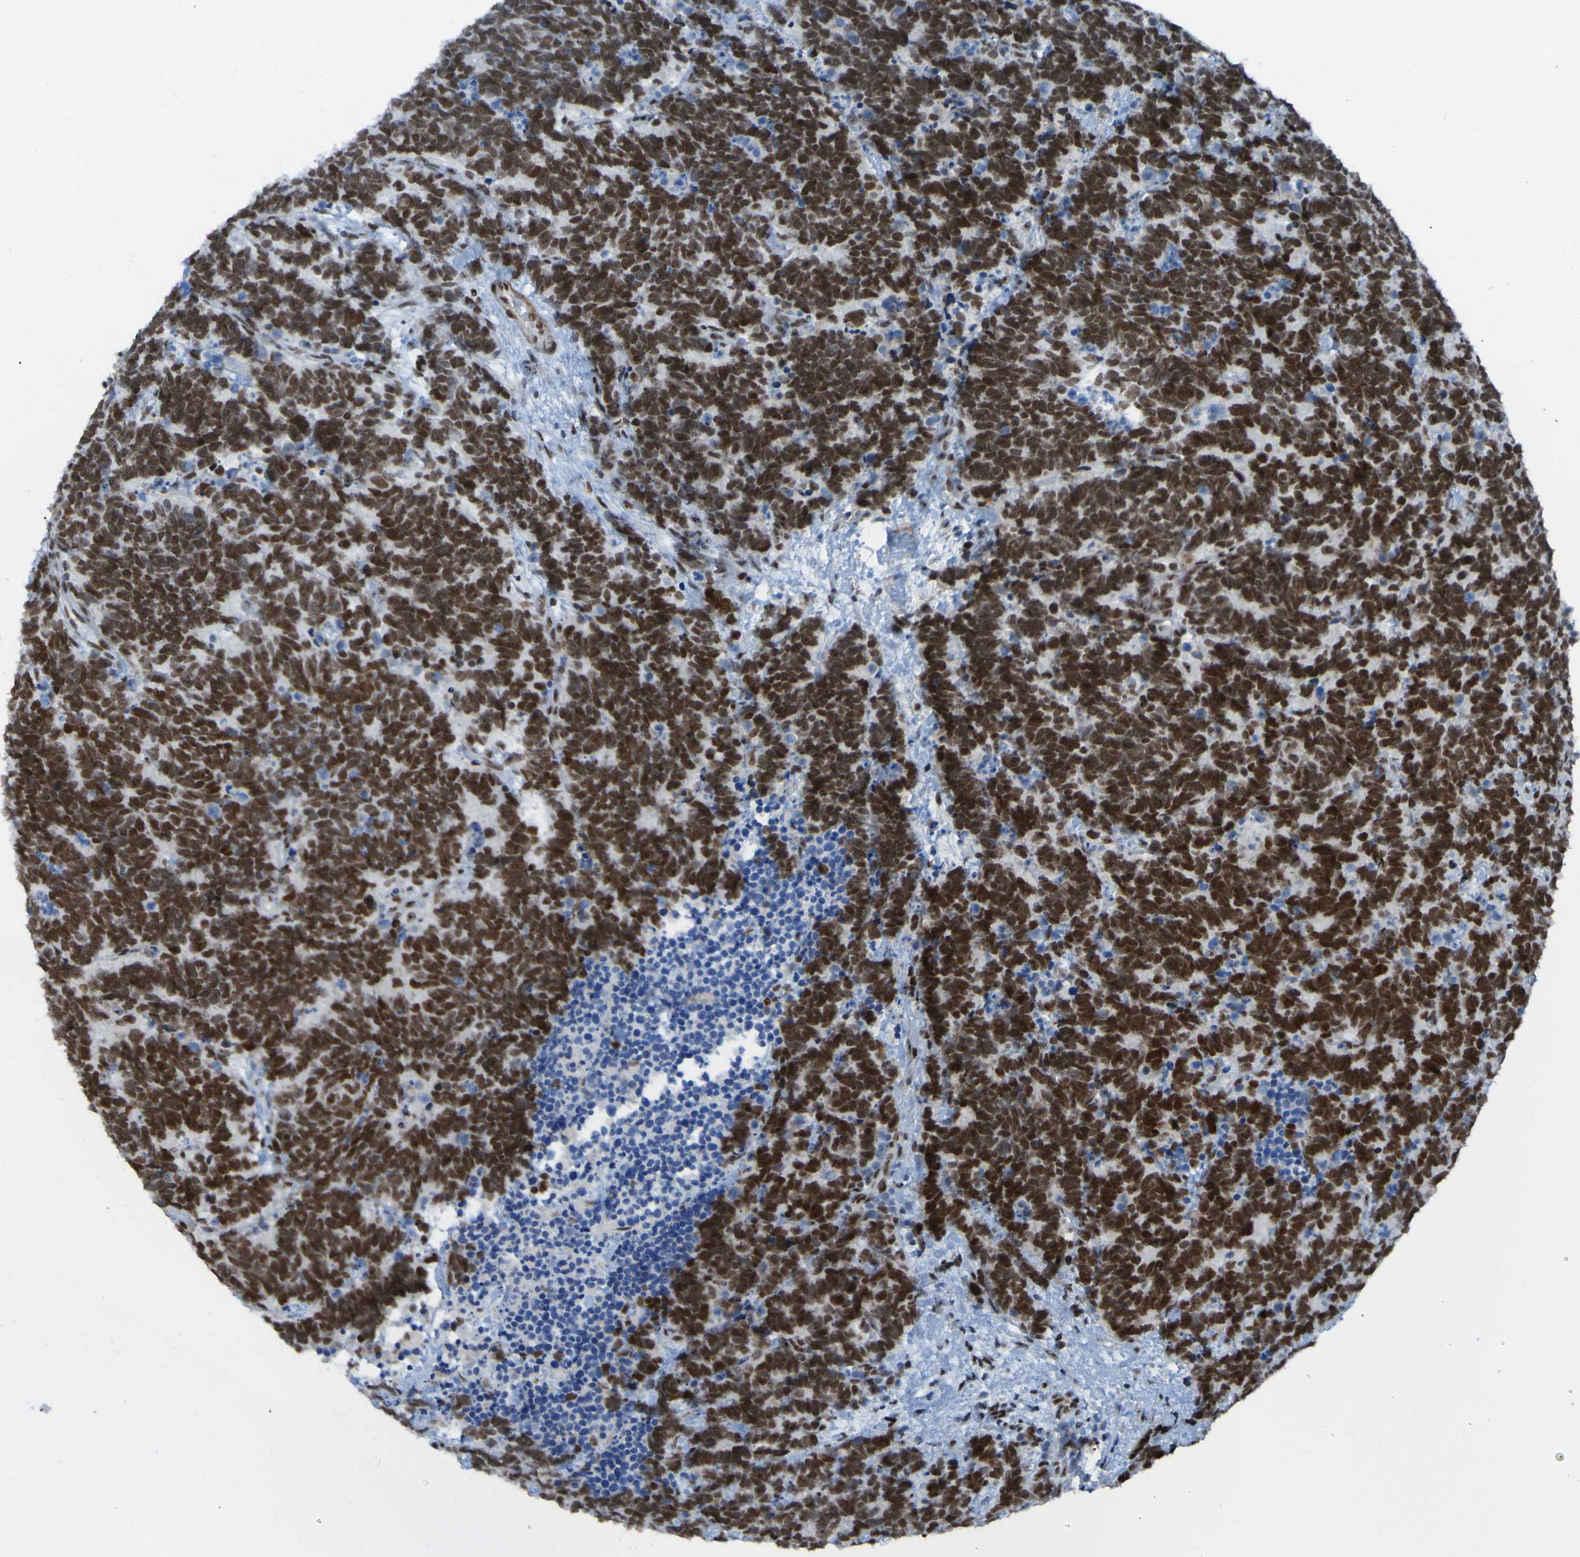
{"staining": {"intensity": "strong", "quantity": ">75%", "location": "nuclear"}, "tissue": "carcinoid", "cell_type": "Tumor cells", "image_type": "cancer", "snomed": [{"axis": "morphology", "description": "Carcinoma, NOS"}, {"axis": "morphology", "description": "Carcinoid, malignant, NOS"}, {"axis": "topography", "description": "Urinary bladder"}], "caption": "A micrograph showing strong nuclear positivity in about >75% of tumor cells in carcinoid, as visualized by brown immunohistochemical staining.", "gene": "PHF2", "patient": {"sex": "male", "age": 57}}